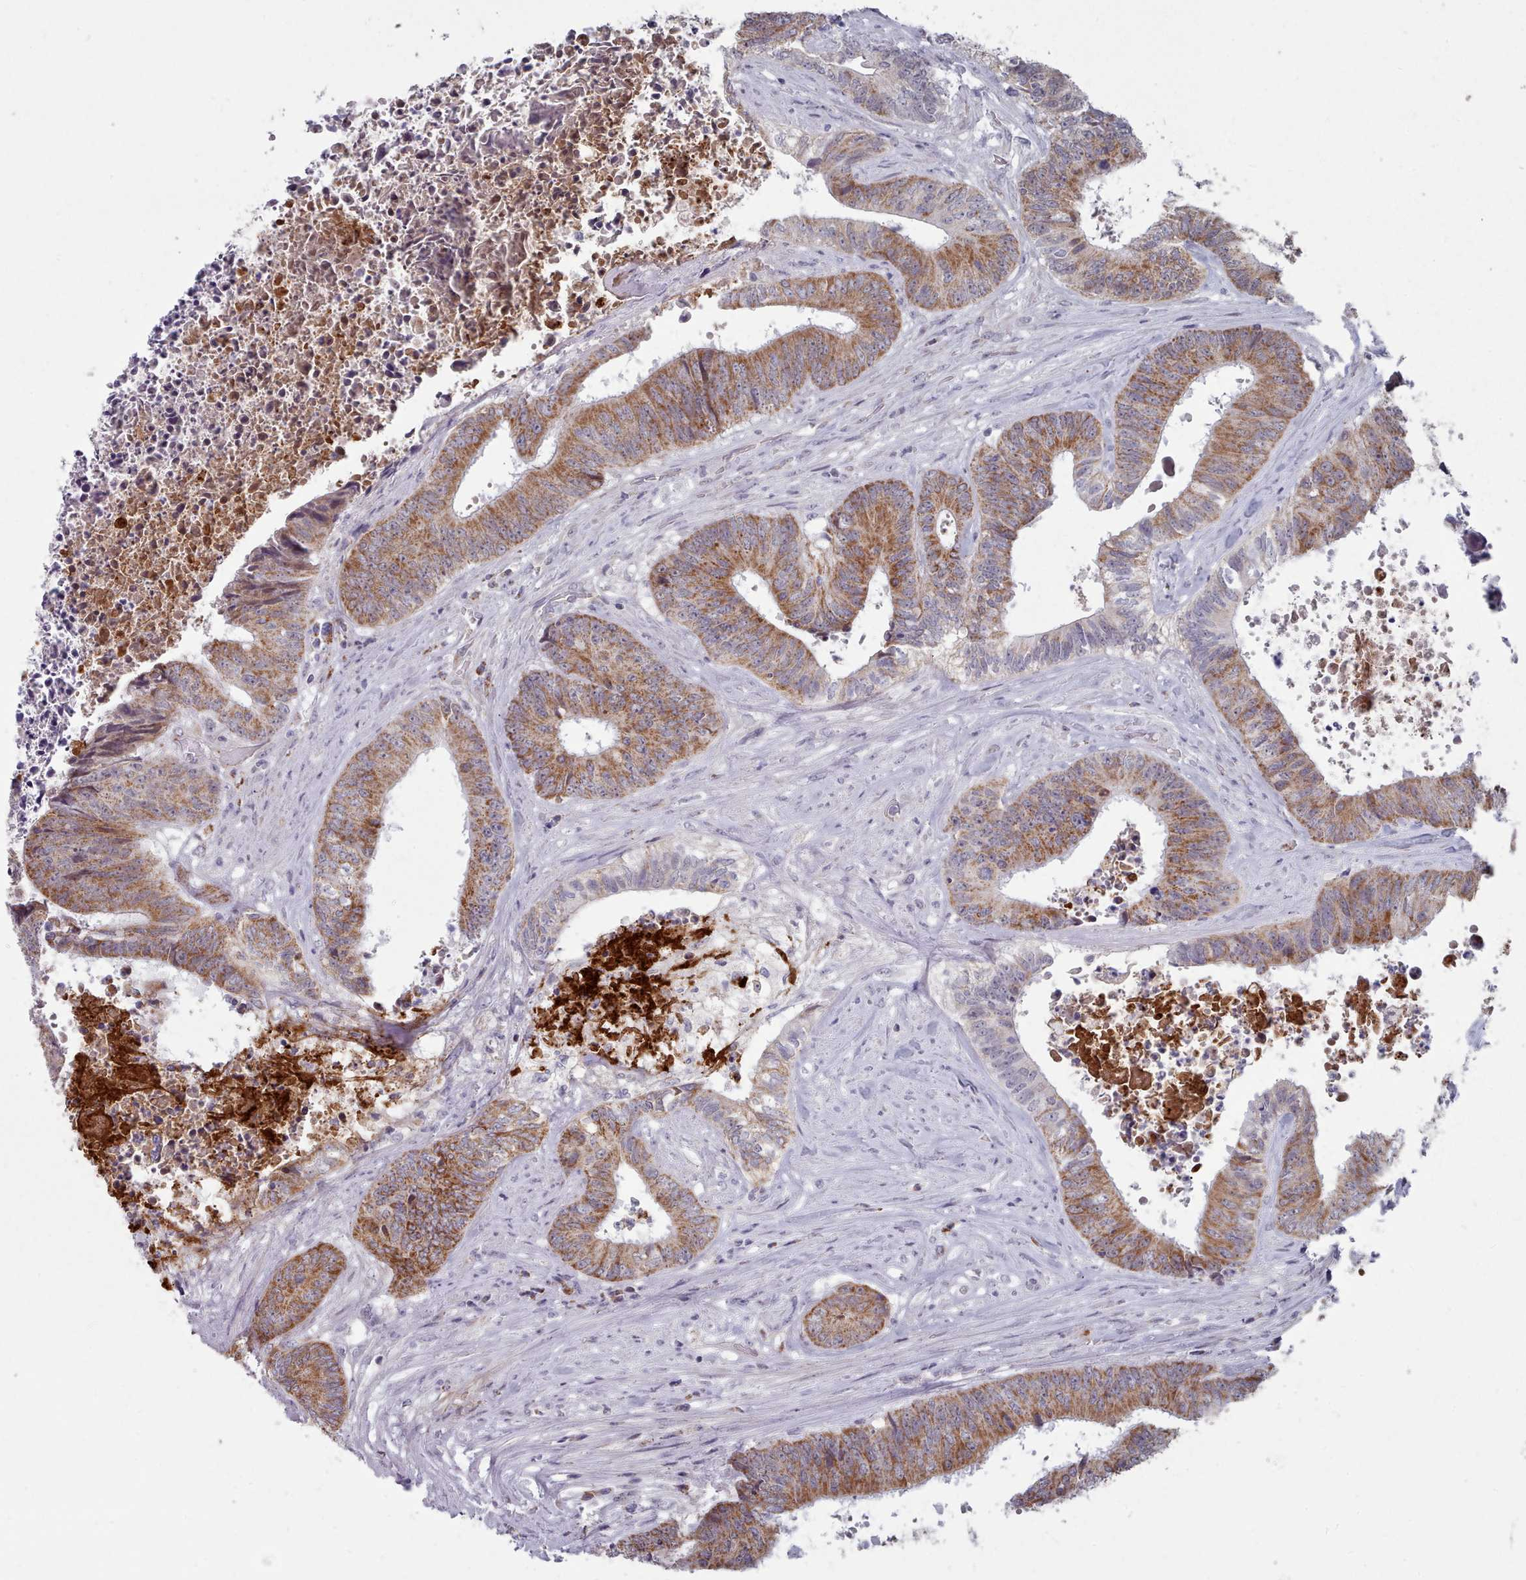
{"staining": {"intensity": "moderate", "quantity": ">75%", "location": "cytoplasmic/membranous"}, "tissue": "colorectal cancer", "cell_type": "Tumor cells", "image_type": "cancer", "snomed": [{"axis": "morphology", "description": "Adenocarcinoma, NOS"}, {"axis": "topography", "description": "Rectum"}], "caption": "High-magnification brightfield microscopy of colorectal cancer (adenocarcinoma) stained with DAB (brown) and counterstained with hematoxylin (blue). tumor cells exhibit moderate cytoplasmic/membranous expression is seen in approximately>75% of cells. (DAB (3,3'-diaminobenzidine) IHC, brown staining for protein, blue staining for nuclei).", "gene": "TRARG1", "patient": {"sex": "male", "age": 72}}